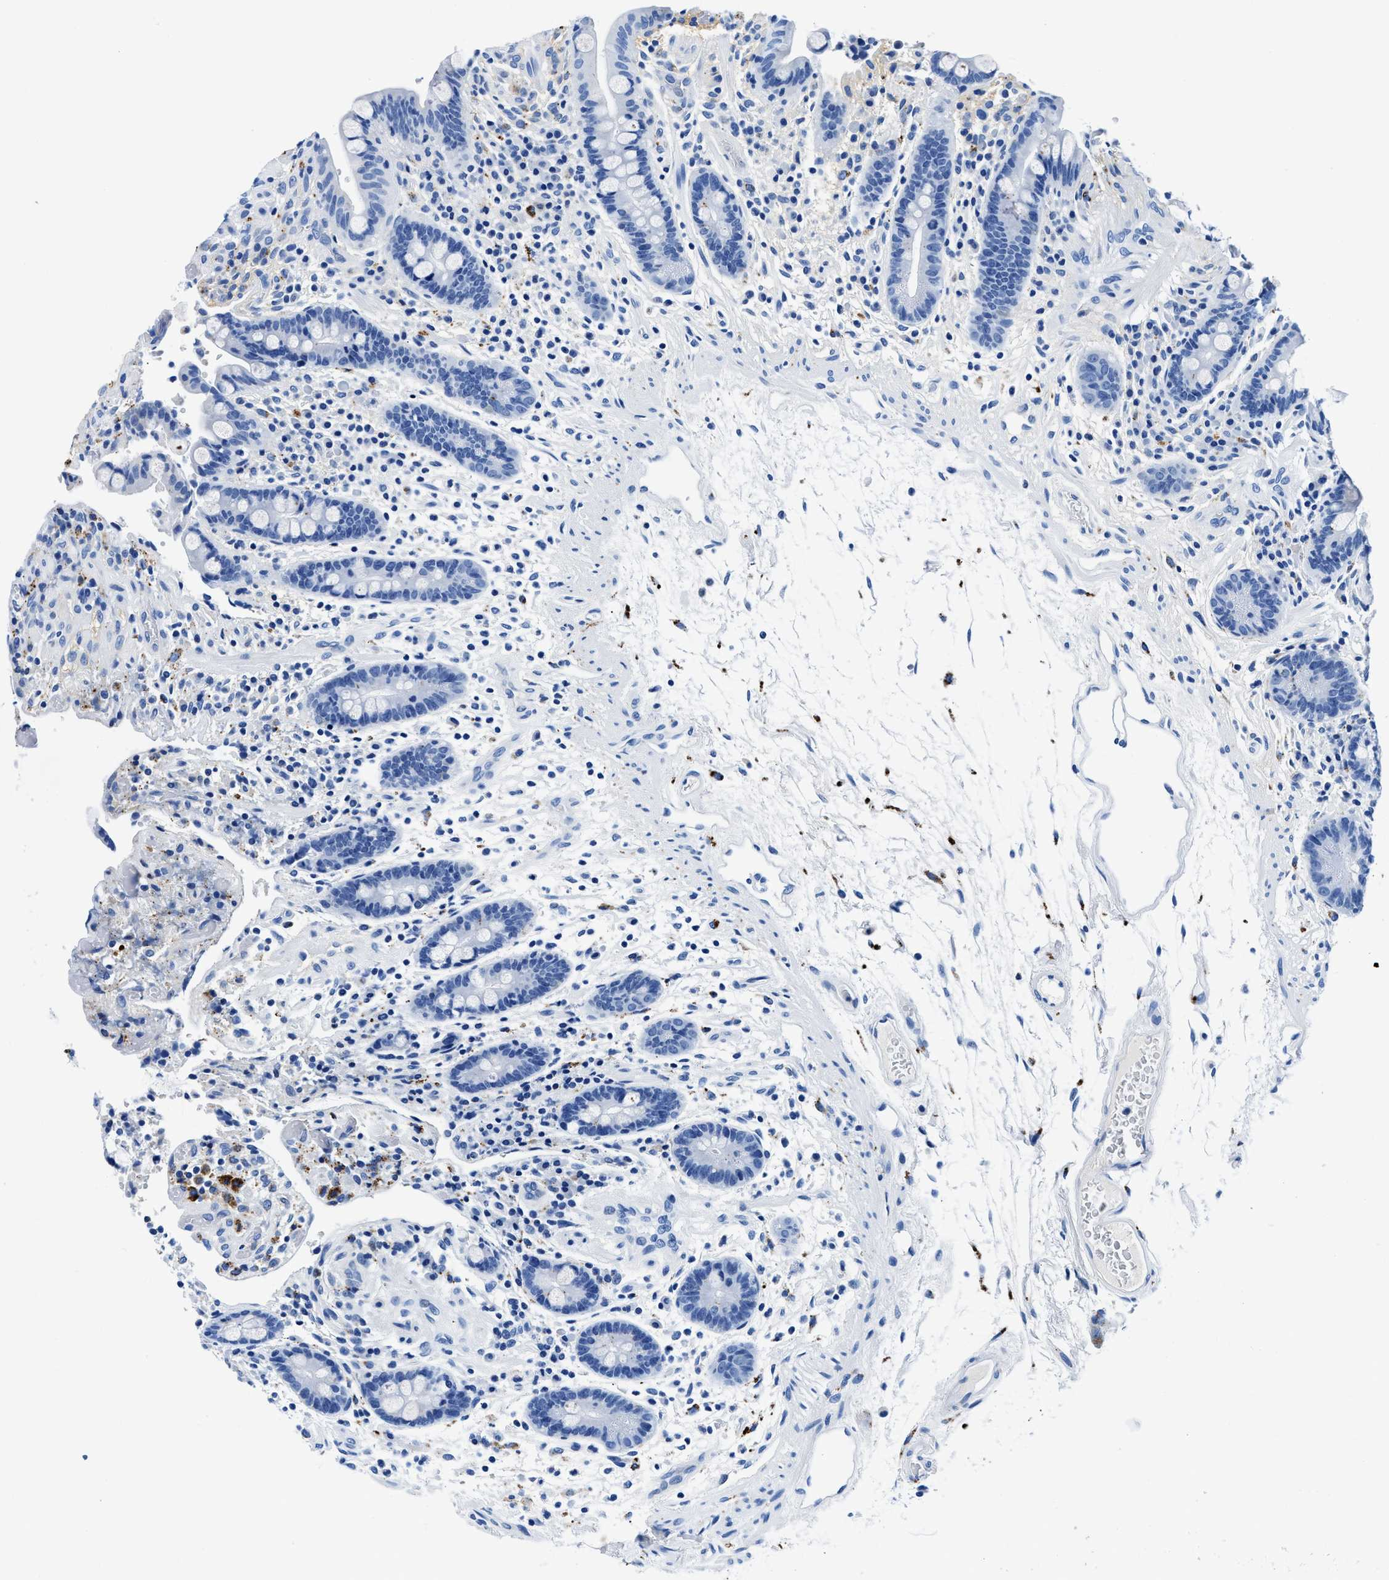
{"staining": {"intensity": "negative", "quantity": "none", "location": "none"}, "tissue": "colon", "cell_type": "Endothelial cells", "image_type": "normal", "snomed": [{"axis": "morphology", "description": "Normal tissue, NOS"}, {"axis": "topography", "description": "Colon"}], "caption": "DAB (3,3'-diaminobenzidine) immunohistochemical staining of unremarkable human colon exhibits no significant expression in endothelial cells.", "gene": "OR14K1", "patient": {"sex": "male", "age": 73}}